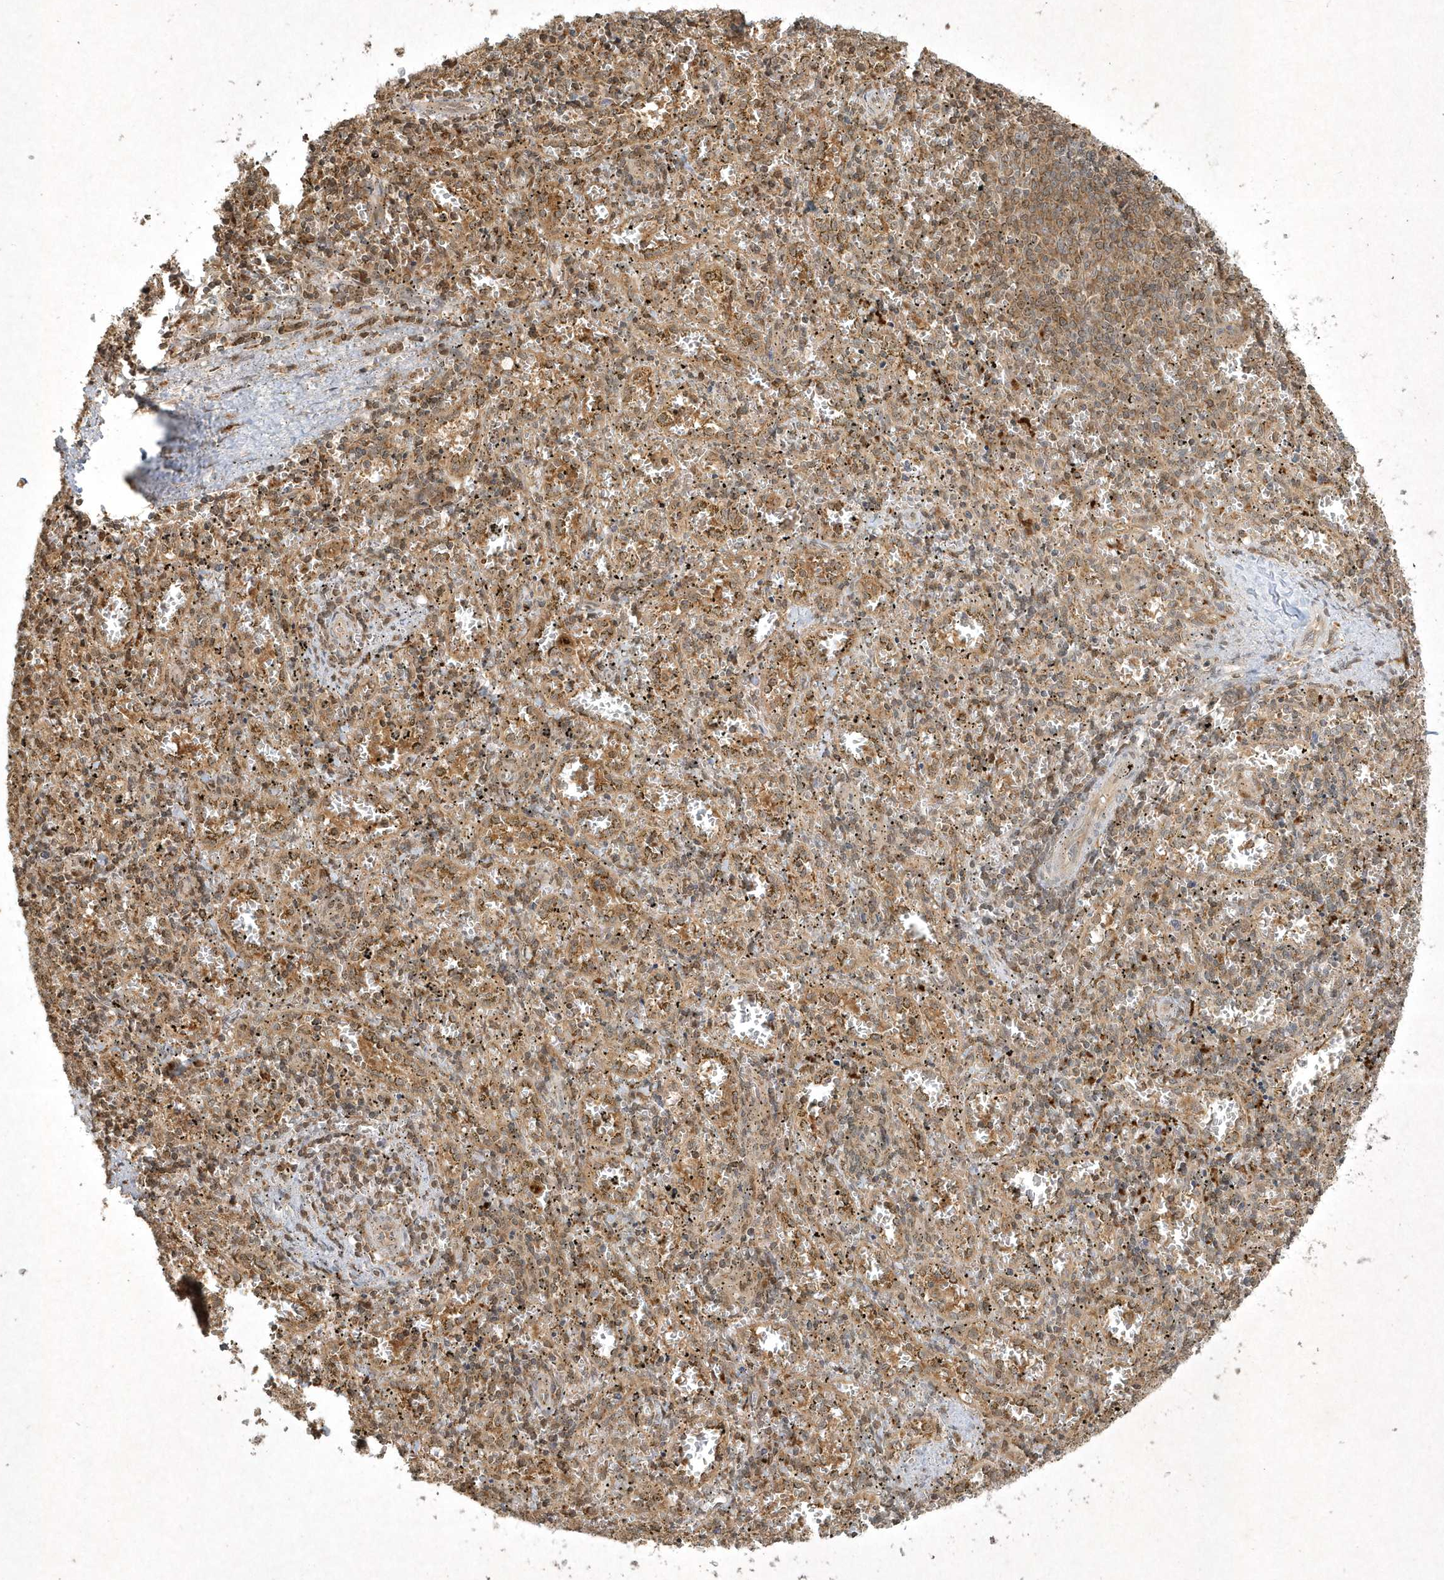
{"staining": {"intensity": "moderate", "quantity": "25%-75%", "location": "cytoplasmic/membranous"}, "tissue": "spleen", "cell_type": "Cells in red pulp", "image_type": "normal", "snomed": [{"axis": "morphology", "description": "Normal tissue, NOS"}, {"axis": "topography", "description": "Spleen"}], "caption": "Immunohistochemistry (IHC) staining of normal spleen, which exhibits medium levels of moderate cytoplasmic/membranous staining in approximately 25%-75% of cells in red pulp indicating moderate cytoplasmic/membranous protein expression. The staining was performed using DAB (brown) for protein detection and nuclei were counterstained in hematoxylin (blue).", "gene": "PLTP", "patient": {"sex": "male", "age": 11}}